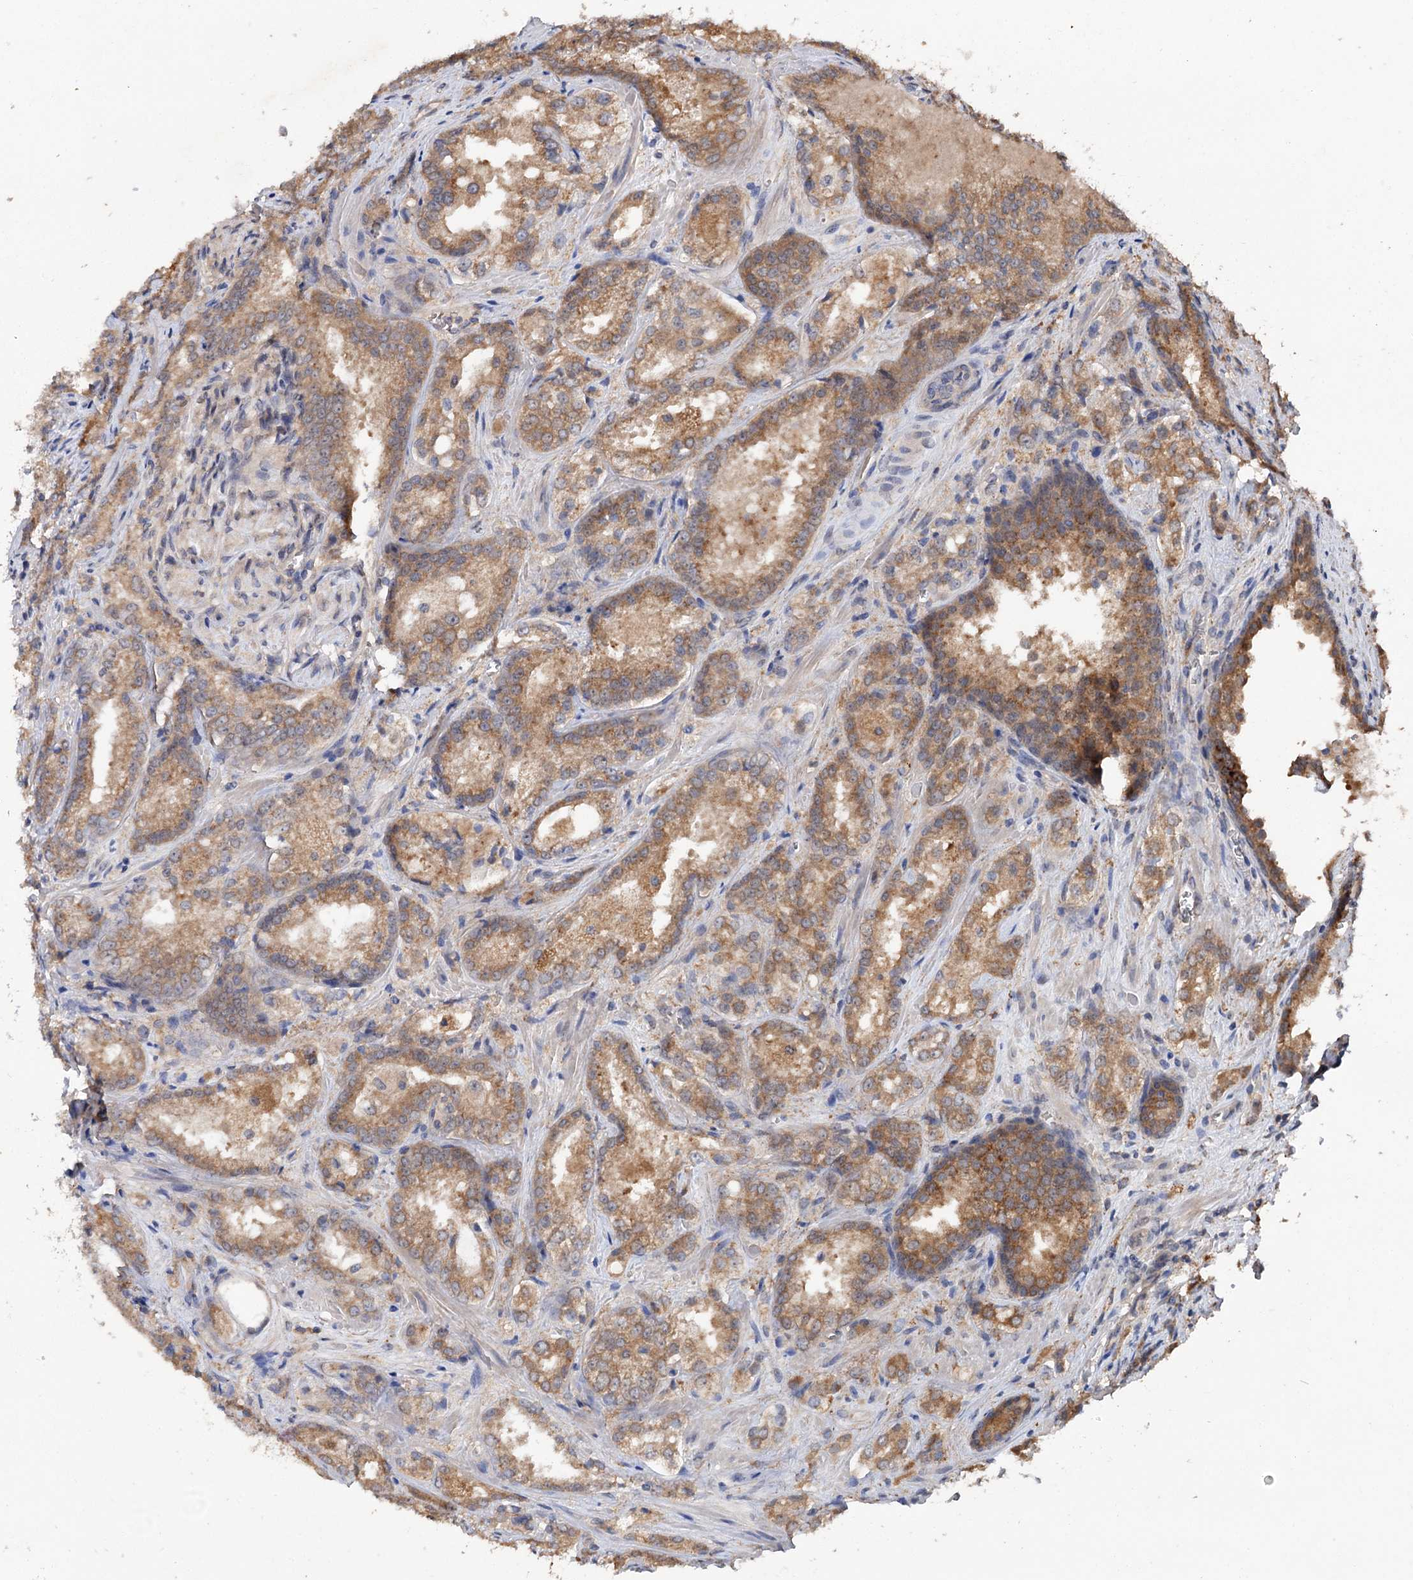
{"staining": {"intensity": "moderate", "quantity": ">75%", "location": "cytoplasmic/membranous"}, "tissue": "prostate cancer", "cell_type": "Tumor cells", "image_type": "cancer", "snomed": [{"axis": "morphology", "description": "Adenocarcinoma, Low grade"}, {"axis": "topography", "description": "Prostate"}], "caption": "Immunohistochemistry histopathology image of neoplastic tissue: prostate low-grade adenocarcinoma stained using immunohistochemistry (IHC) demonstrates medium levels of moderate protein expression localized specifically in the cytoplasmic/membranous of tumor cells, appearing as a cytoplasmic/membranous brown color.", "gene": "NUDCD2", "patient": {"sex": "male", "age": 47}}